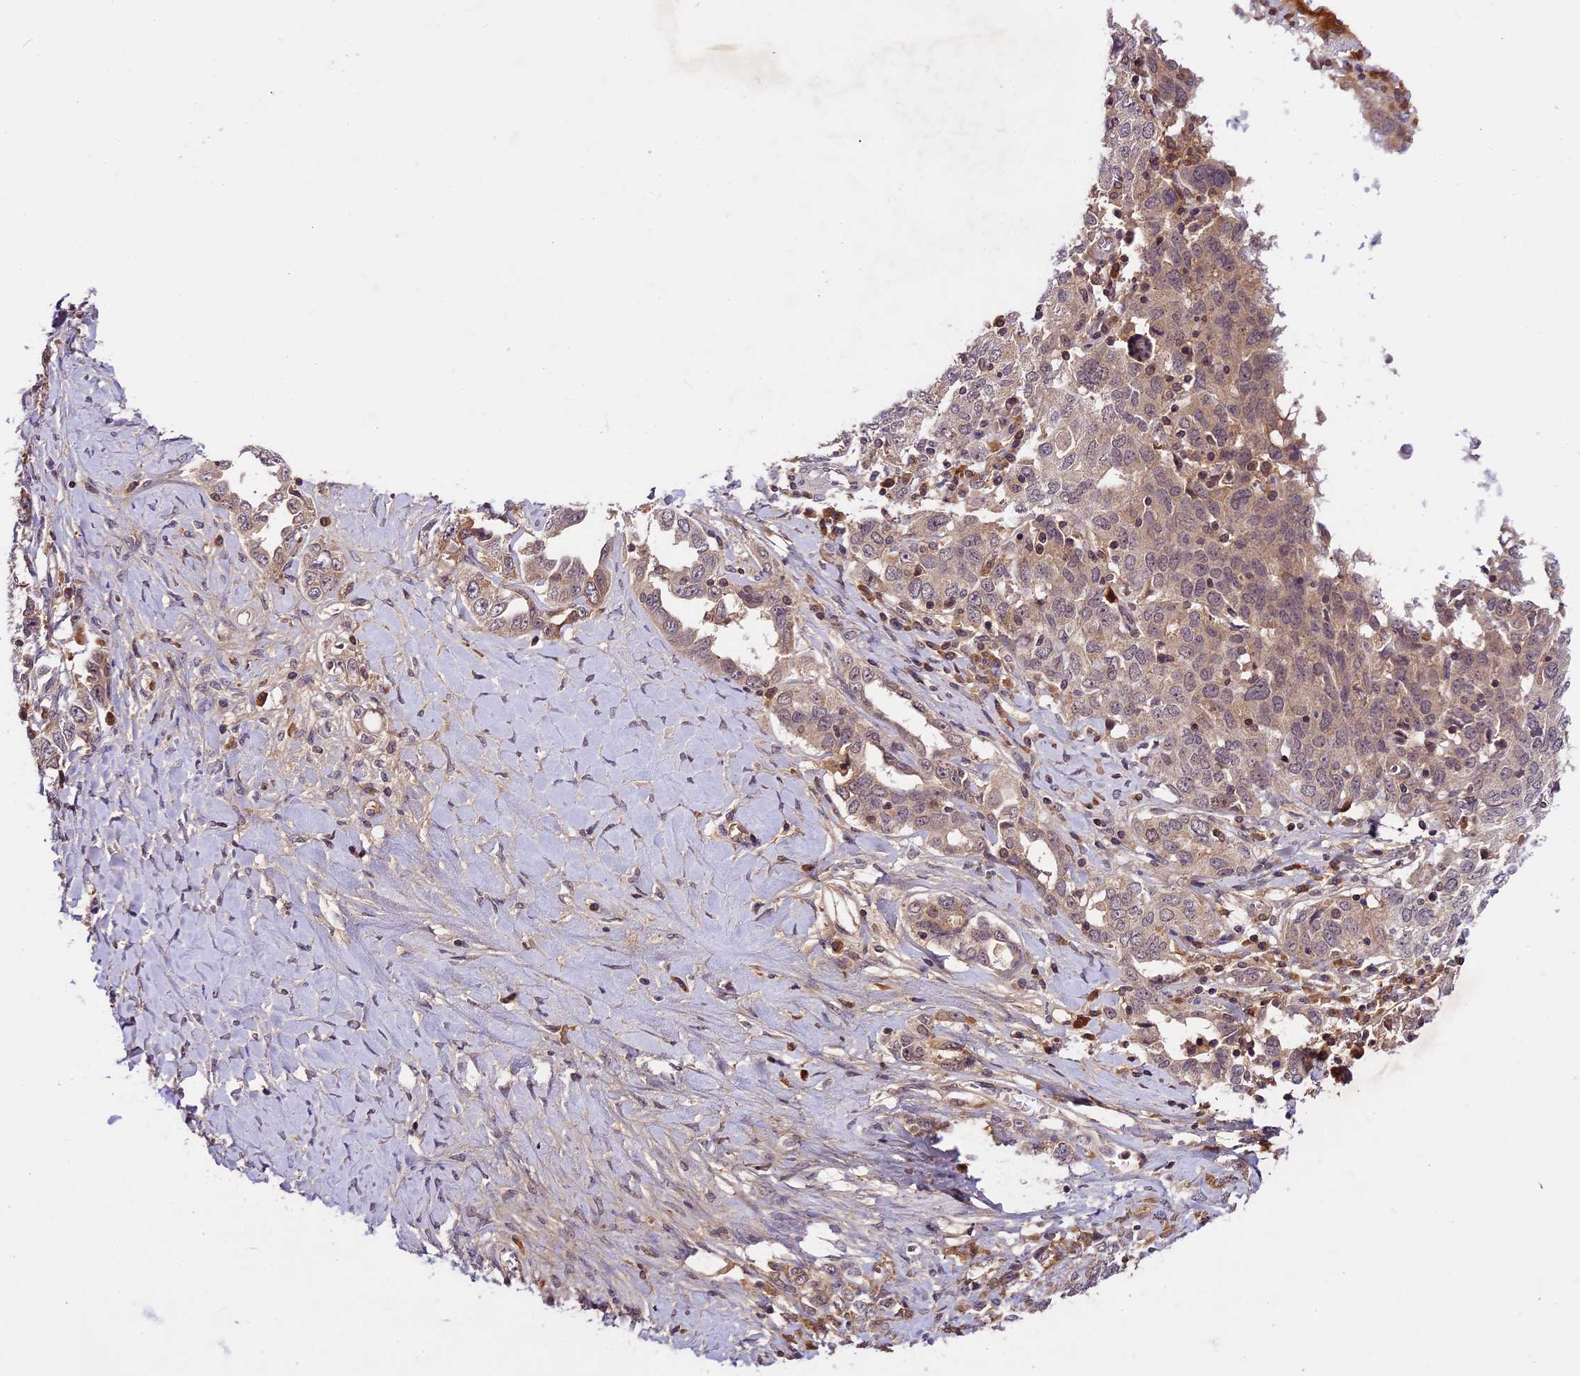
{"staining": {"intensity": "weak", "quantity": "25%-75%", "location": "cytoplasmic/membranous"}, "tissue": "ovarian cancer", "cell_type": "Tumor cells", "image_type": "cancer", "snomed": [{"axis": "morphology", "description": "Carcinoma, endometroid"}, {"axis": "topography", "description": "Ovary"}], "caption": "Protein staining of ovarian cancer tissue demonstrates weak cytoplasmic/membranous staining in about 25%-75% of tumor cells. The staining was performed using DAB, with brown indicating positive protein expression. Nuclei are stained blue with hematoxylin.", "gene": "ATP10A", "patient": {"sex": "female", "age": 62}}